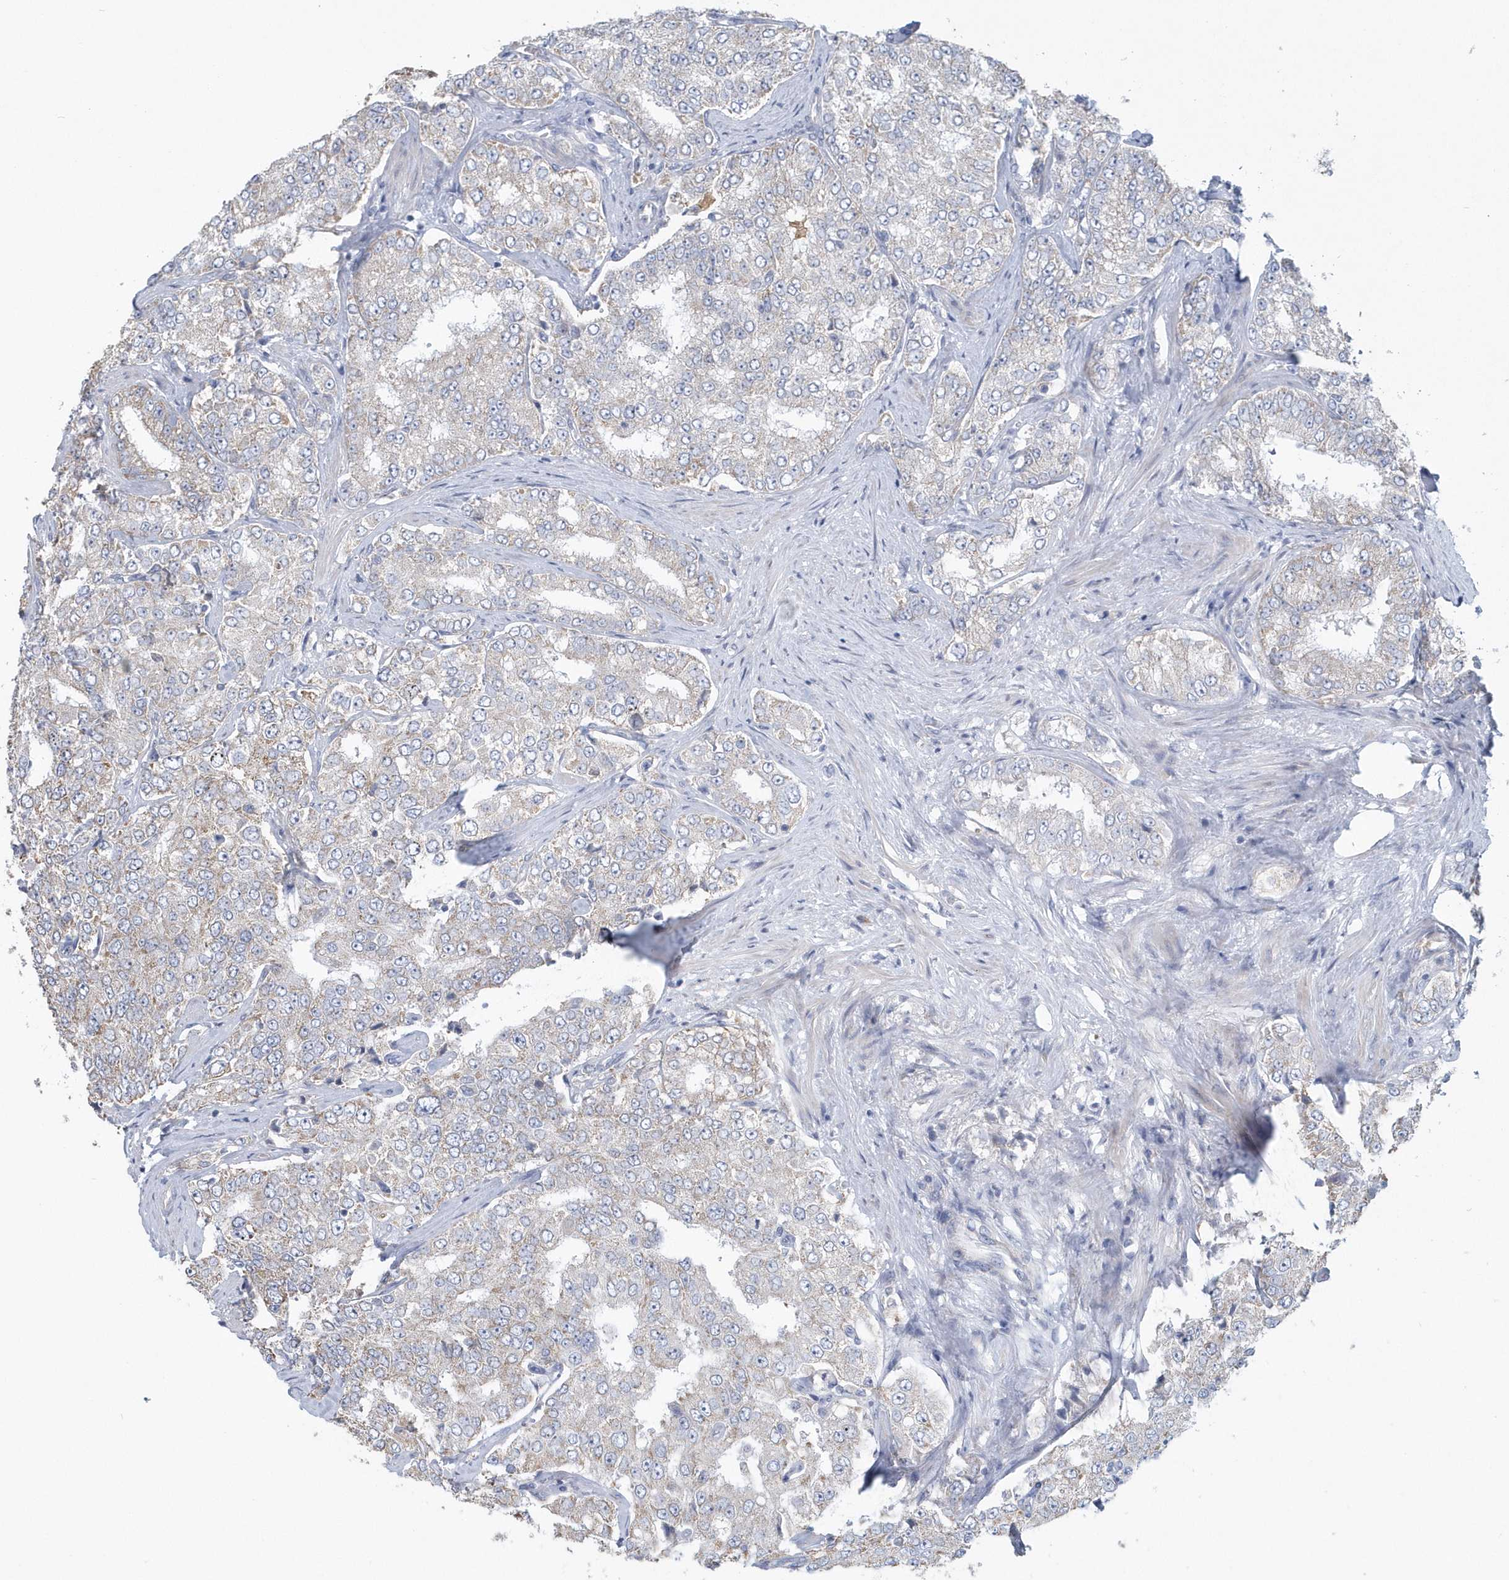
{"staining": {"intensity": "negative", "quantity": "none", "location": "none"}, "tissue": "prostate cancer", "cell_type": "Tumor cells", "image_type": "cancer", "snomed": [{"axis": "morphology", "description": "Adenocarcinoma, High grade"}, {"axis": "topography", "description": "Prostate"}], "caption": "DAB (3,3'-diaminobenzidine) immunohistochemical staining of prostate cancer demonstrates no significant staining in tumor cells.", "gene": "SPATA18", "patient": {"sex": "male", "age": 58}}